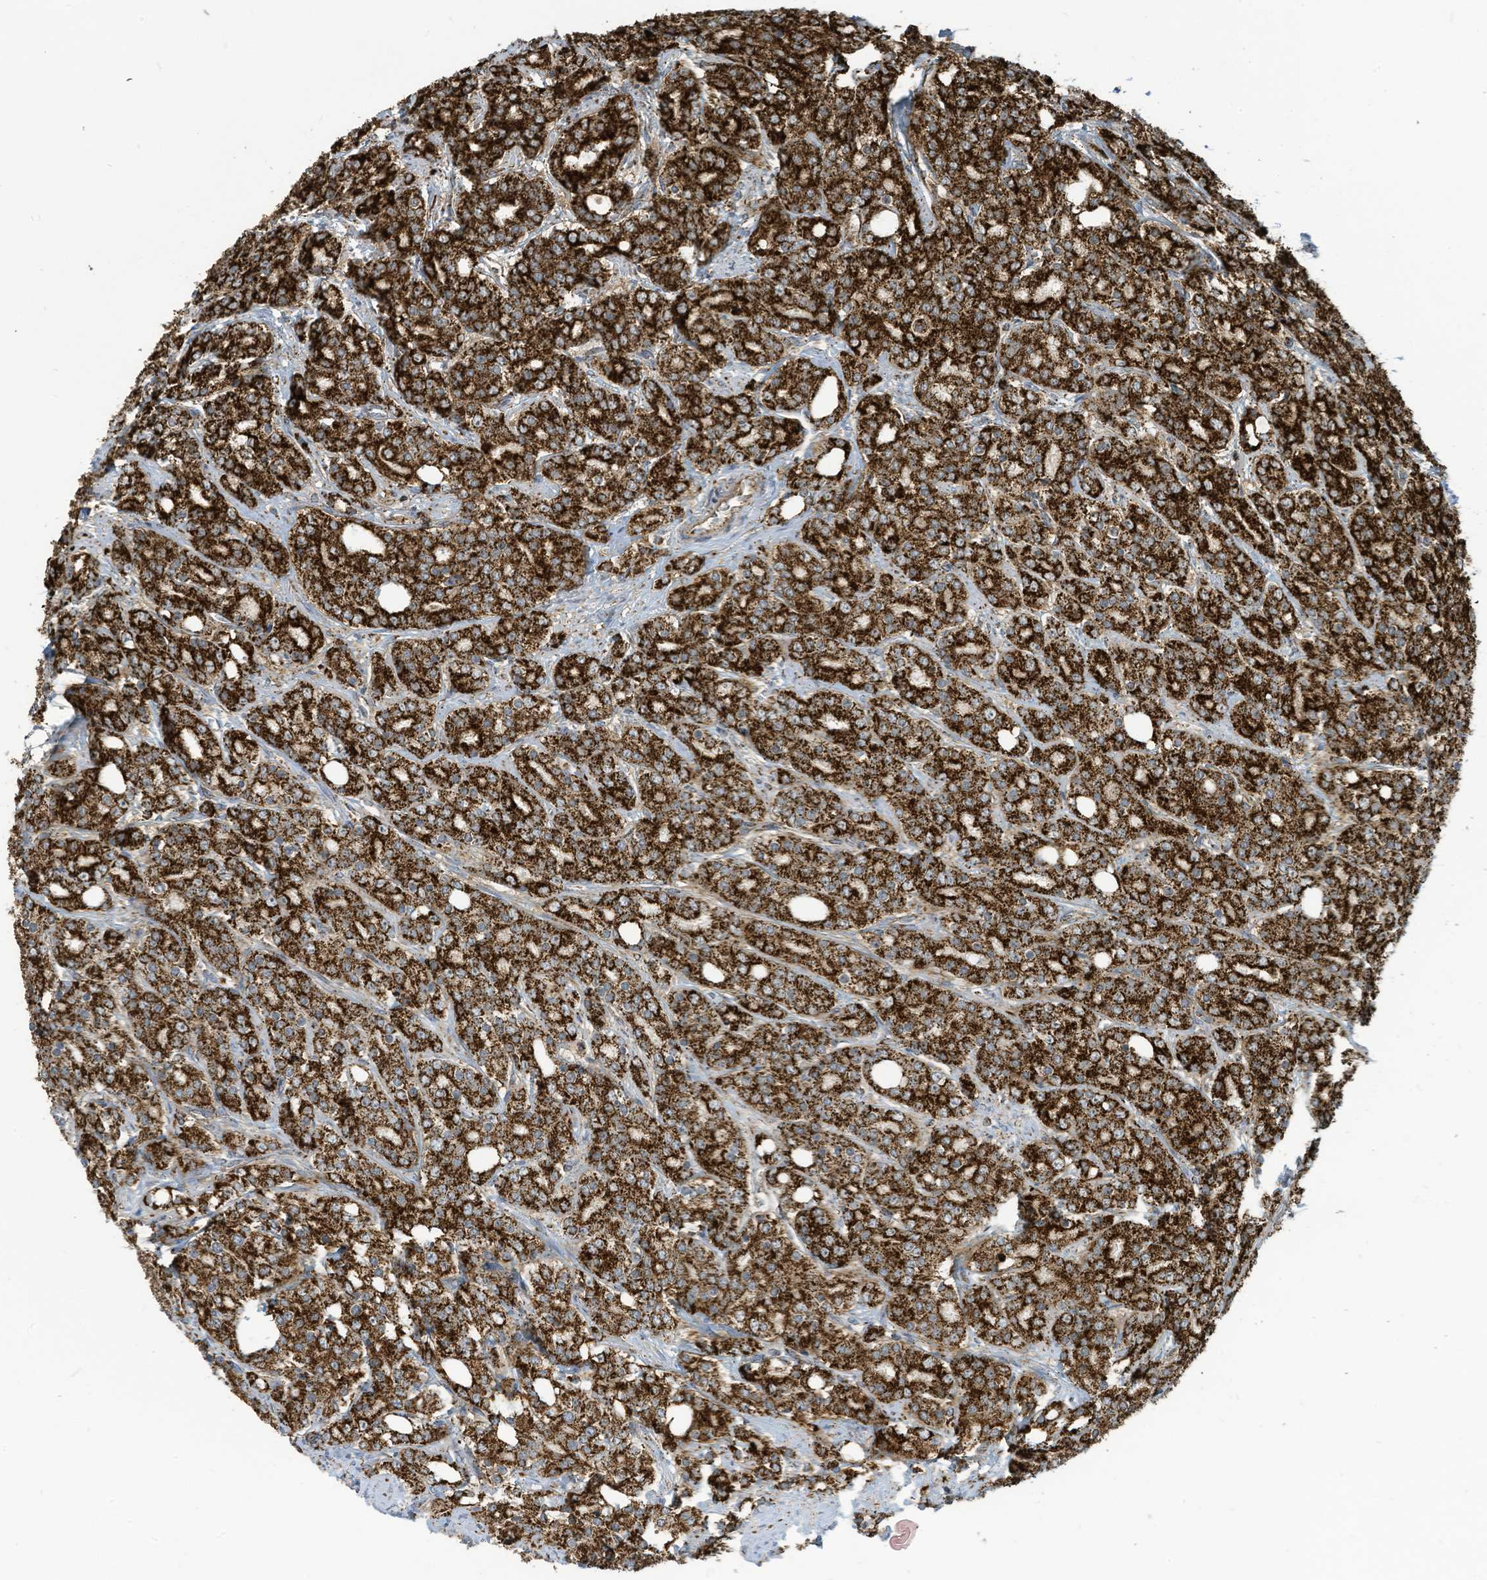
{"staining": {"intensity": "strong", "quantity": ">75%", "location": "cytoplasmic/membranous"}, "tissue": "prostate cancer", "cell_type": "Tumor cells", "image_type": "cancer", "snomed": [{"axis": "morphology", "description": "Adenocarcinoma, High grade"}, {"axis": "topography", "description": "Prostate"}], "caption": "Approximately >75% of tumor cells in prostate cancer (high-grade adenocarcinoma) demonstrate strong cytoplasmic/membranous protein expression as visualized by brown immunohistochemical staining.", "gene": "COX10", "patient": {"sex": "male", "age": 62}}